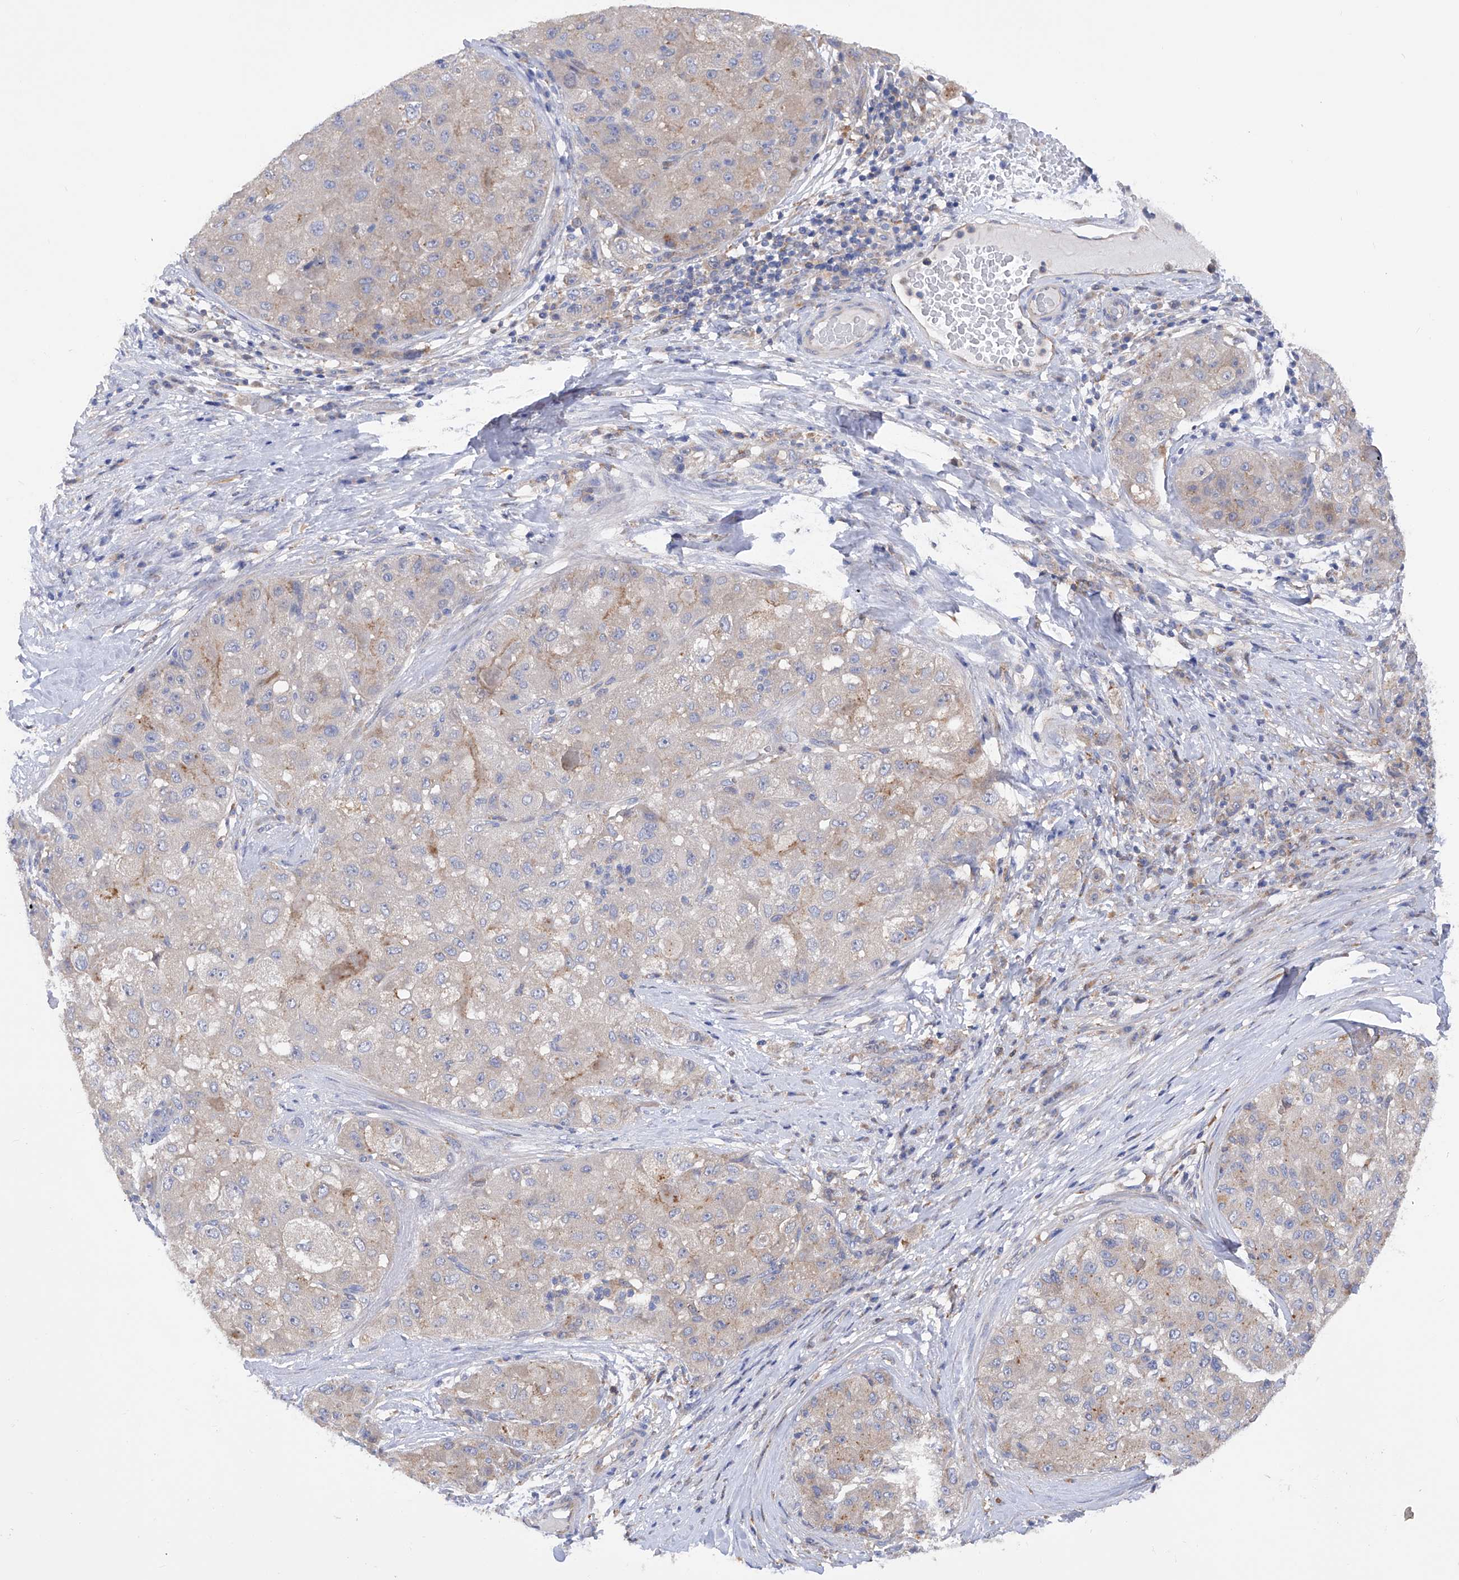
{"staining": {"intensity": "weak", "quantity": "<25%", "location": "cytoplasmic/membranous"}, "tissue": "liver cancer", "cell_type": "Tumor cells", "image_type": "cancer", "snomed": [{"axis": "morphology", "description": "Carcinoma, Hepatocellular, NOS"}, {"axis": "topography", "description": "Liver"}], "caption": "Human liver cancer stained for a protein using IHC shows no staining in tumor cells.", "gene": "SPATA20", "patient": {"sex": "male", "age": 80}}